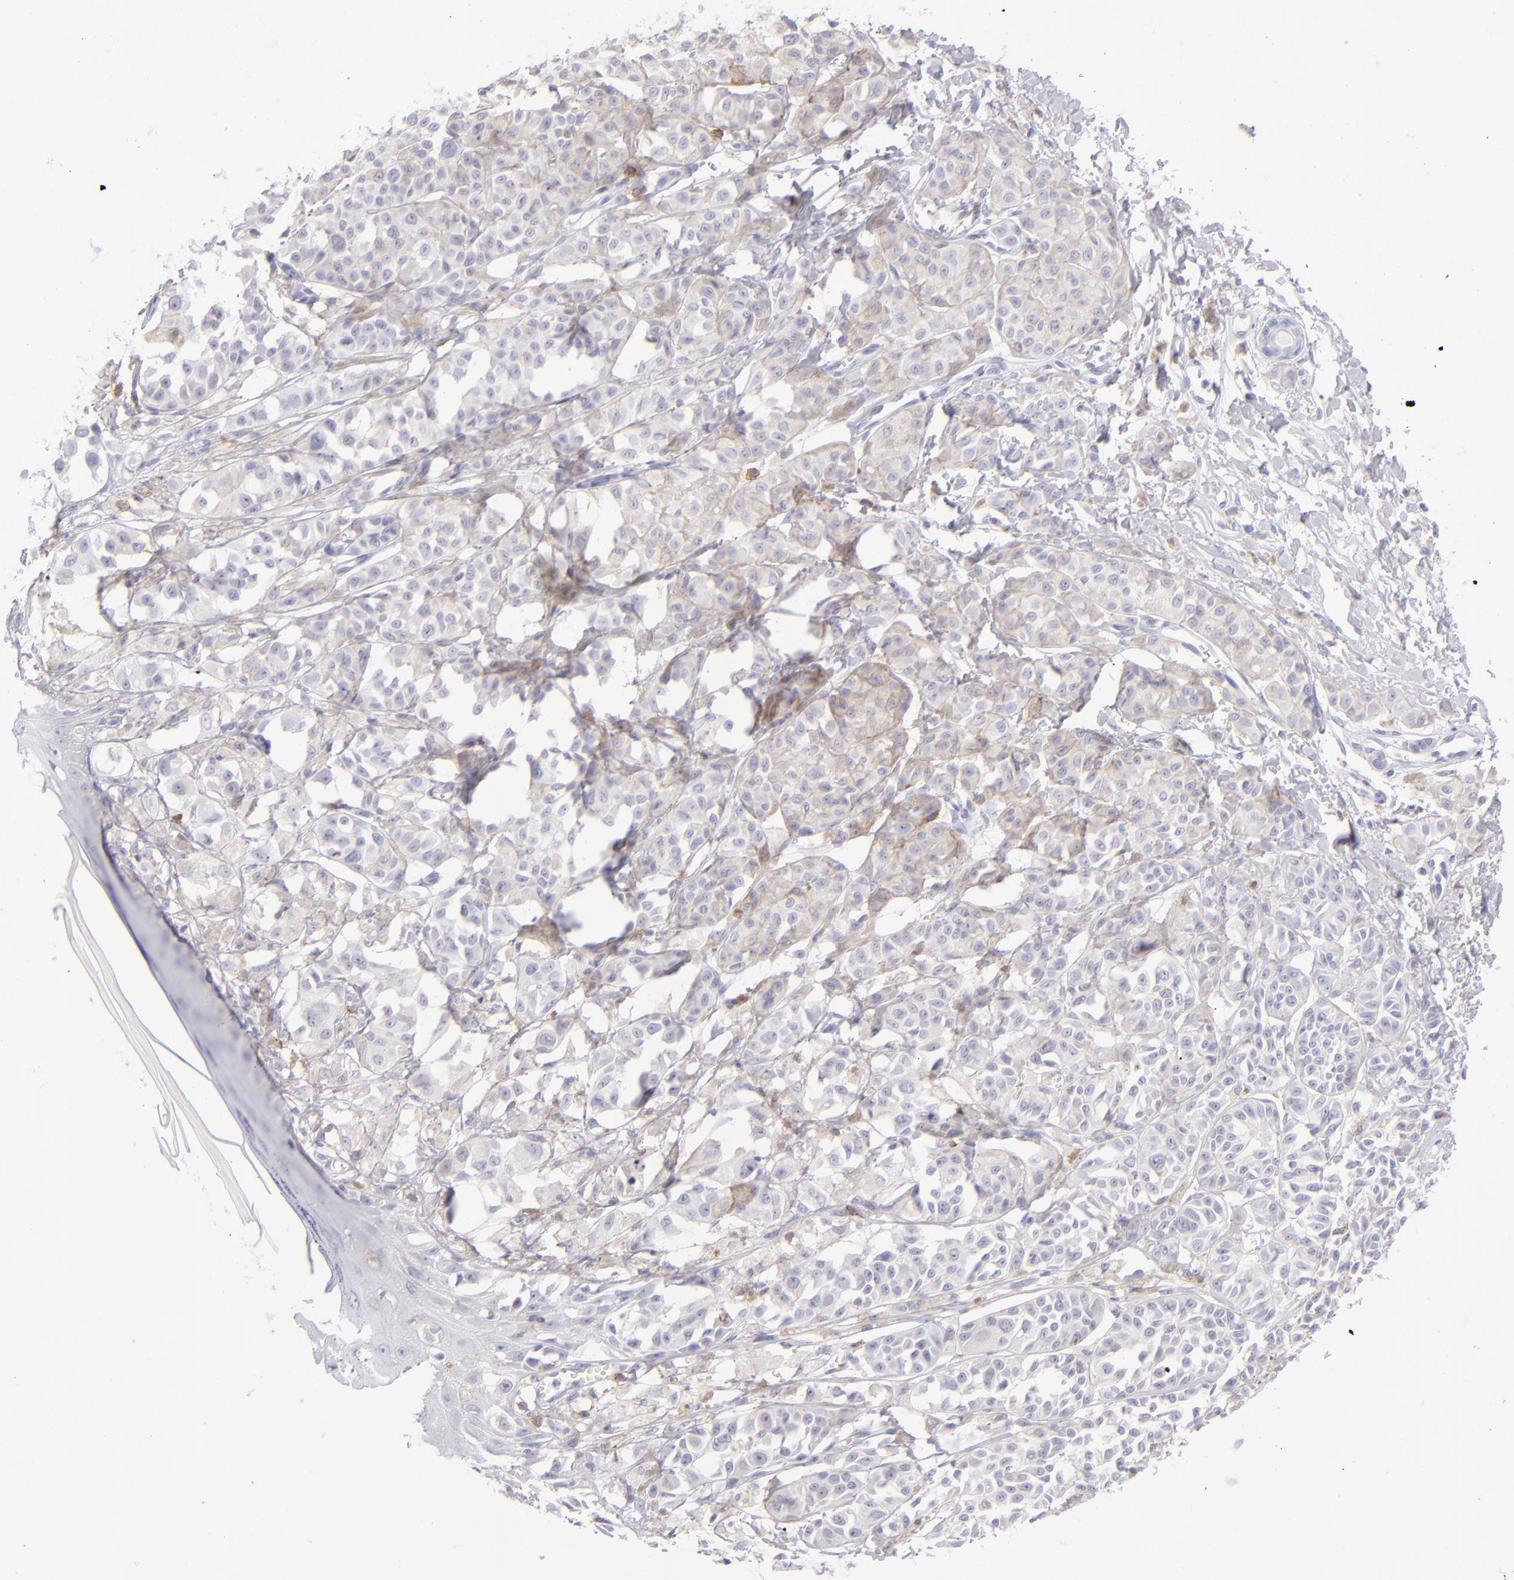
{"staining": {"intensity": "negative", "quantity": "none", "location": "none"}, "tissue": "melanoma", "cell_type": "Tumor cells", "image_type": "cancer", "snomed": [{"axis": "morphology", "description": "Malignant melanoma, NOS"}, {"axis": "topography", "description": "Skin"}], "caption": "Tumor cells are negative for brown protein staining in melanoma. (DAB IHC with hematoxylin counter stain).", "gene": "CD69", "patient": {"sex": "male", "age": 76}}